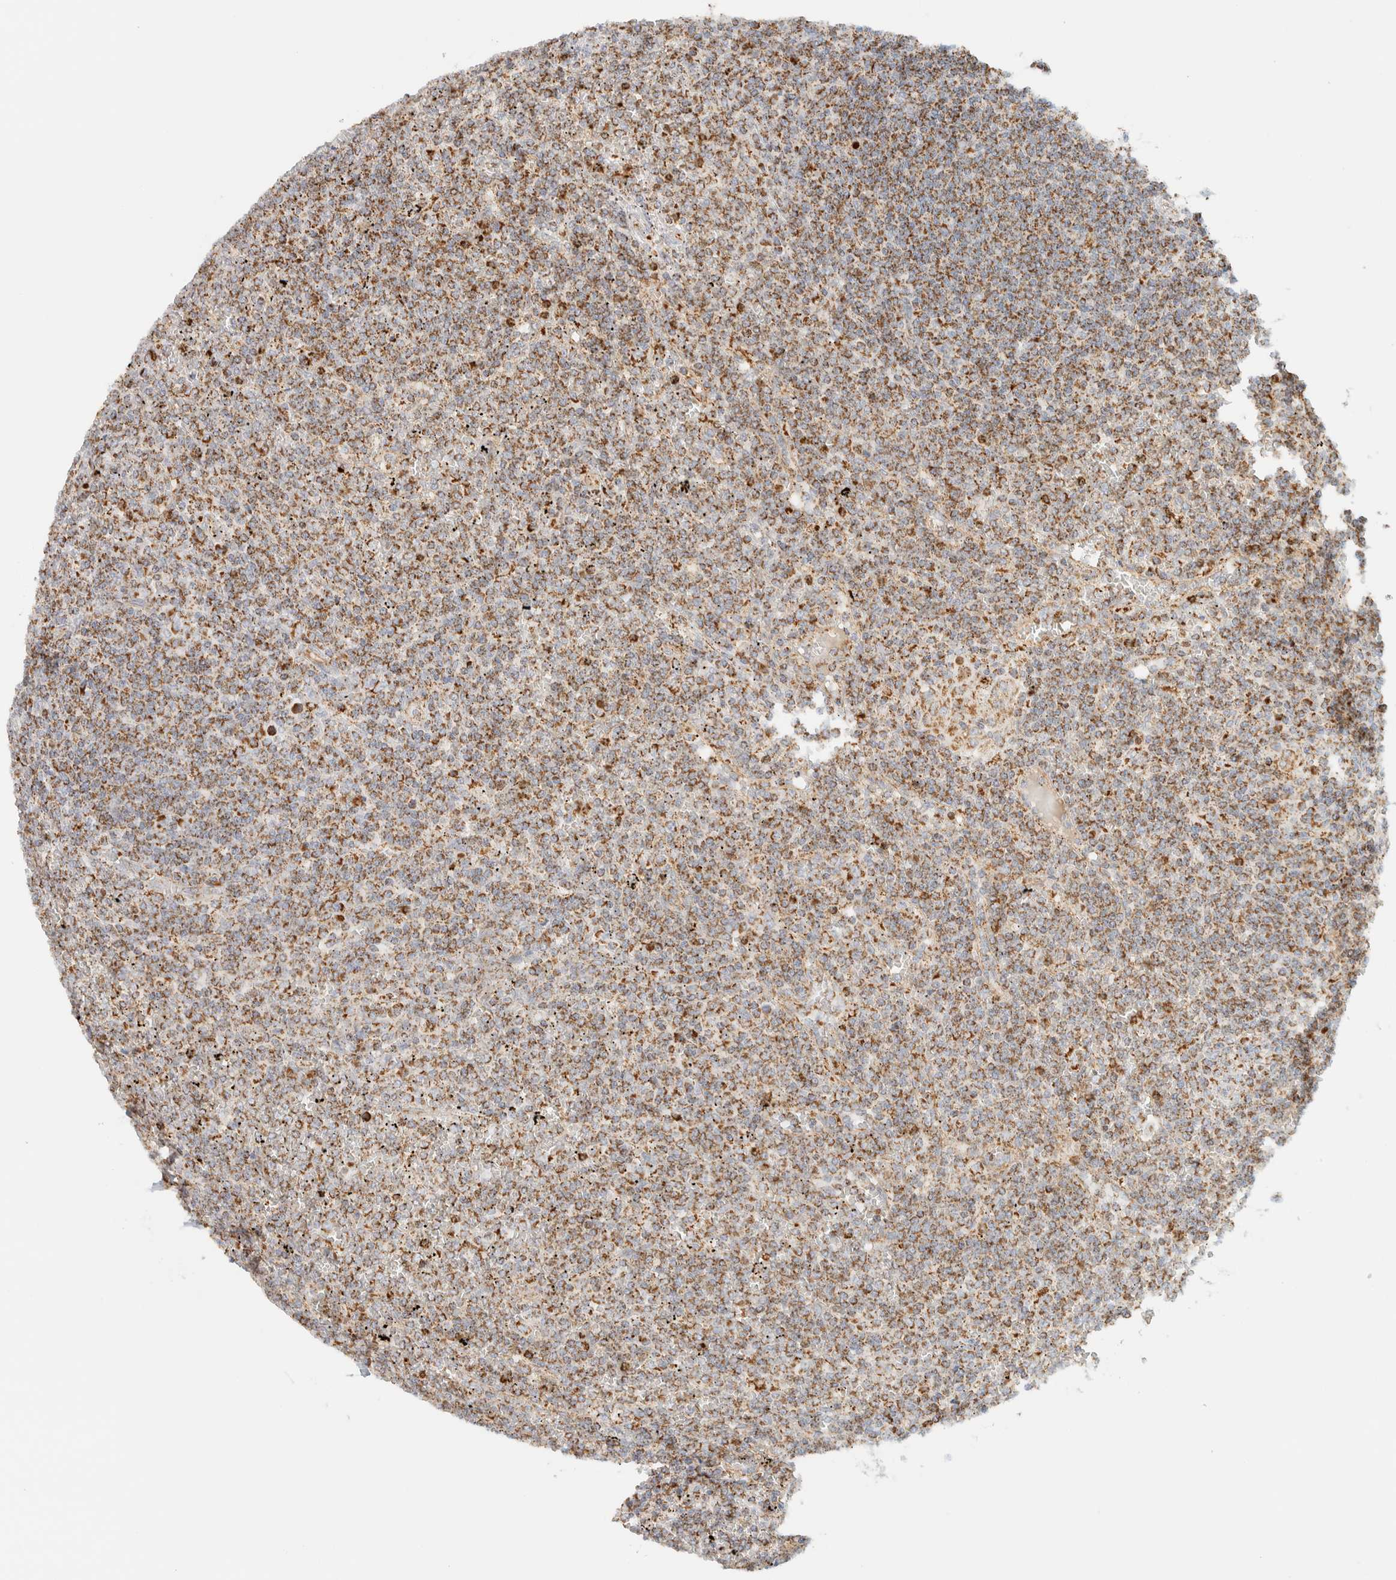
{"staining": {"intensity": "moderate", "quantity": ">75%", "location": "cytoplasmic/membranous"}, "tissue": "lymphoma", "cell_type": "Tumor cells", "image_type": "cancer", "snomed": [{"axis": "morphology", "description": "Malignant lymphoma, non-Hodgkin's type, Low grade"}, {"axis": "topography", "description": "Spleen"}], "caption": "Protein expression analysis of human malignant lymphoma, non-Hodgkin's type (low-grade) reveals moderate cytoplasmic/membranous staining in approximately >75% of tumor cells. Using DAB (brown) and hematoxylin (blue) stains, captured at high magnification using brightfield microscopy.", "gene": "KIFAP3", "patient": {"sex": "female", "age": 19}}